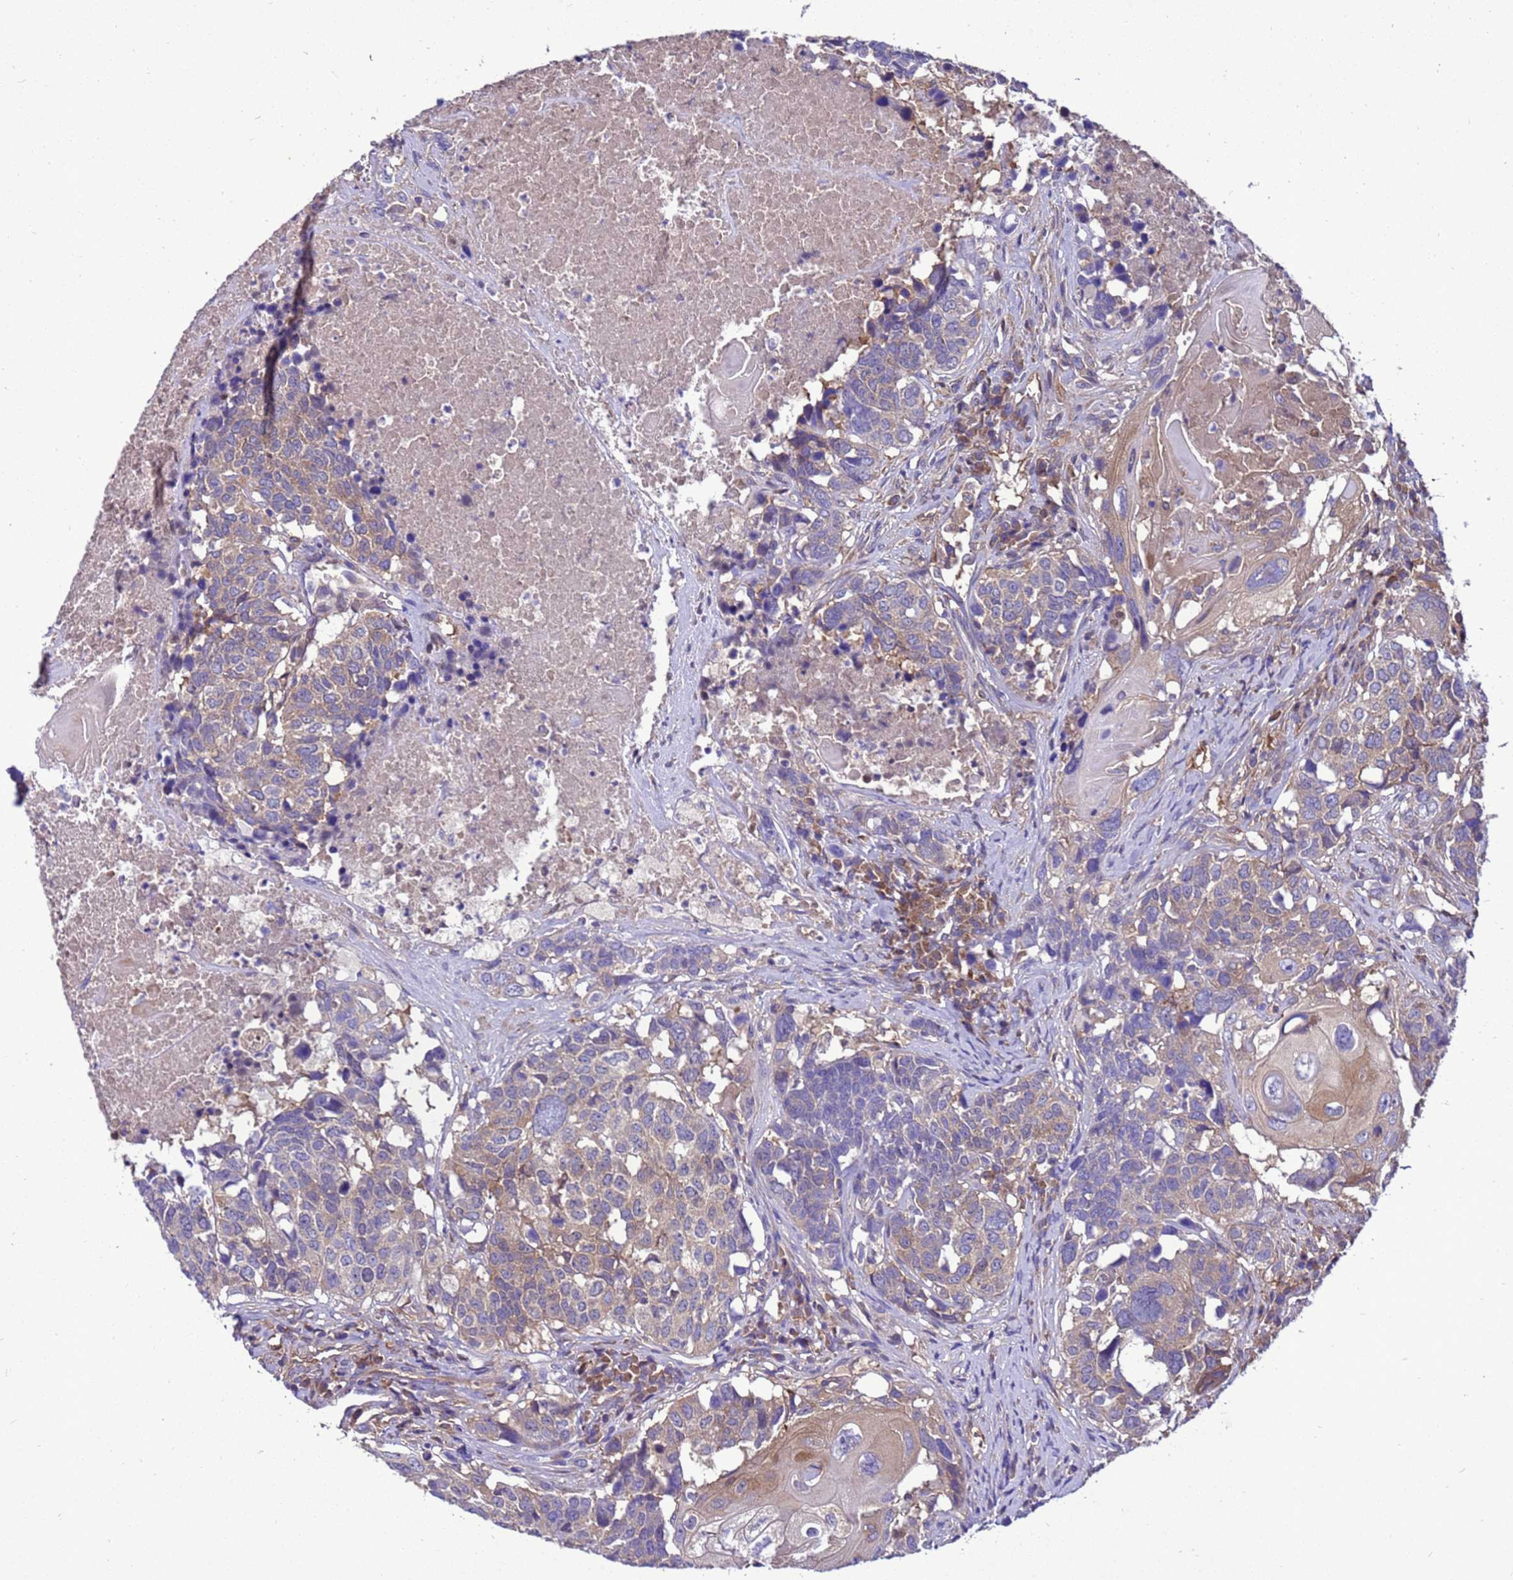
{"staining": {"intensity": "weak", "quantity": "25%-75%", "location": "cytoplasmic/membranous"}, "tissue": "head and neck cancer", "cell_type": "Tumor cells", "image_type": "cancer", "snomed": [{"axis": "morphology", "description": "Squamous cell carcinoma, NOS"}, {"axis": "topography", "description": "Head-Neck"}], "caption": "Protein expression by immunohistochemistry demonstrates weak cytoplasmic/membranous positivity in about 25%-75% of tumor cells in head and neck cancer.", "gene": "RABEP2", "patient": {"sex": "male", "age": 66}}